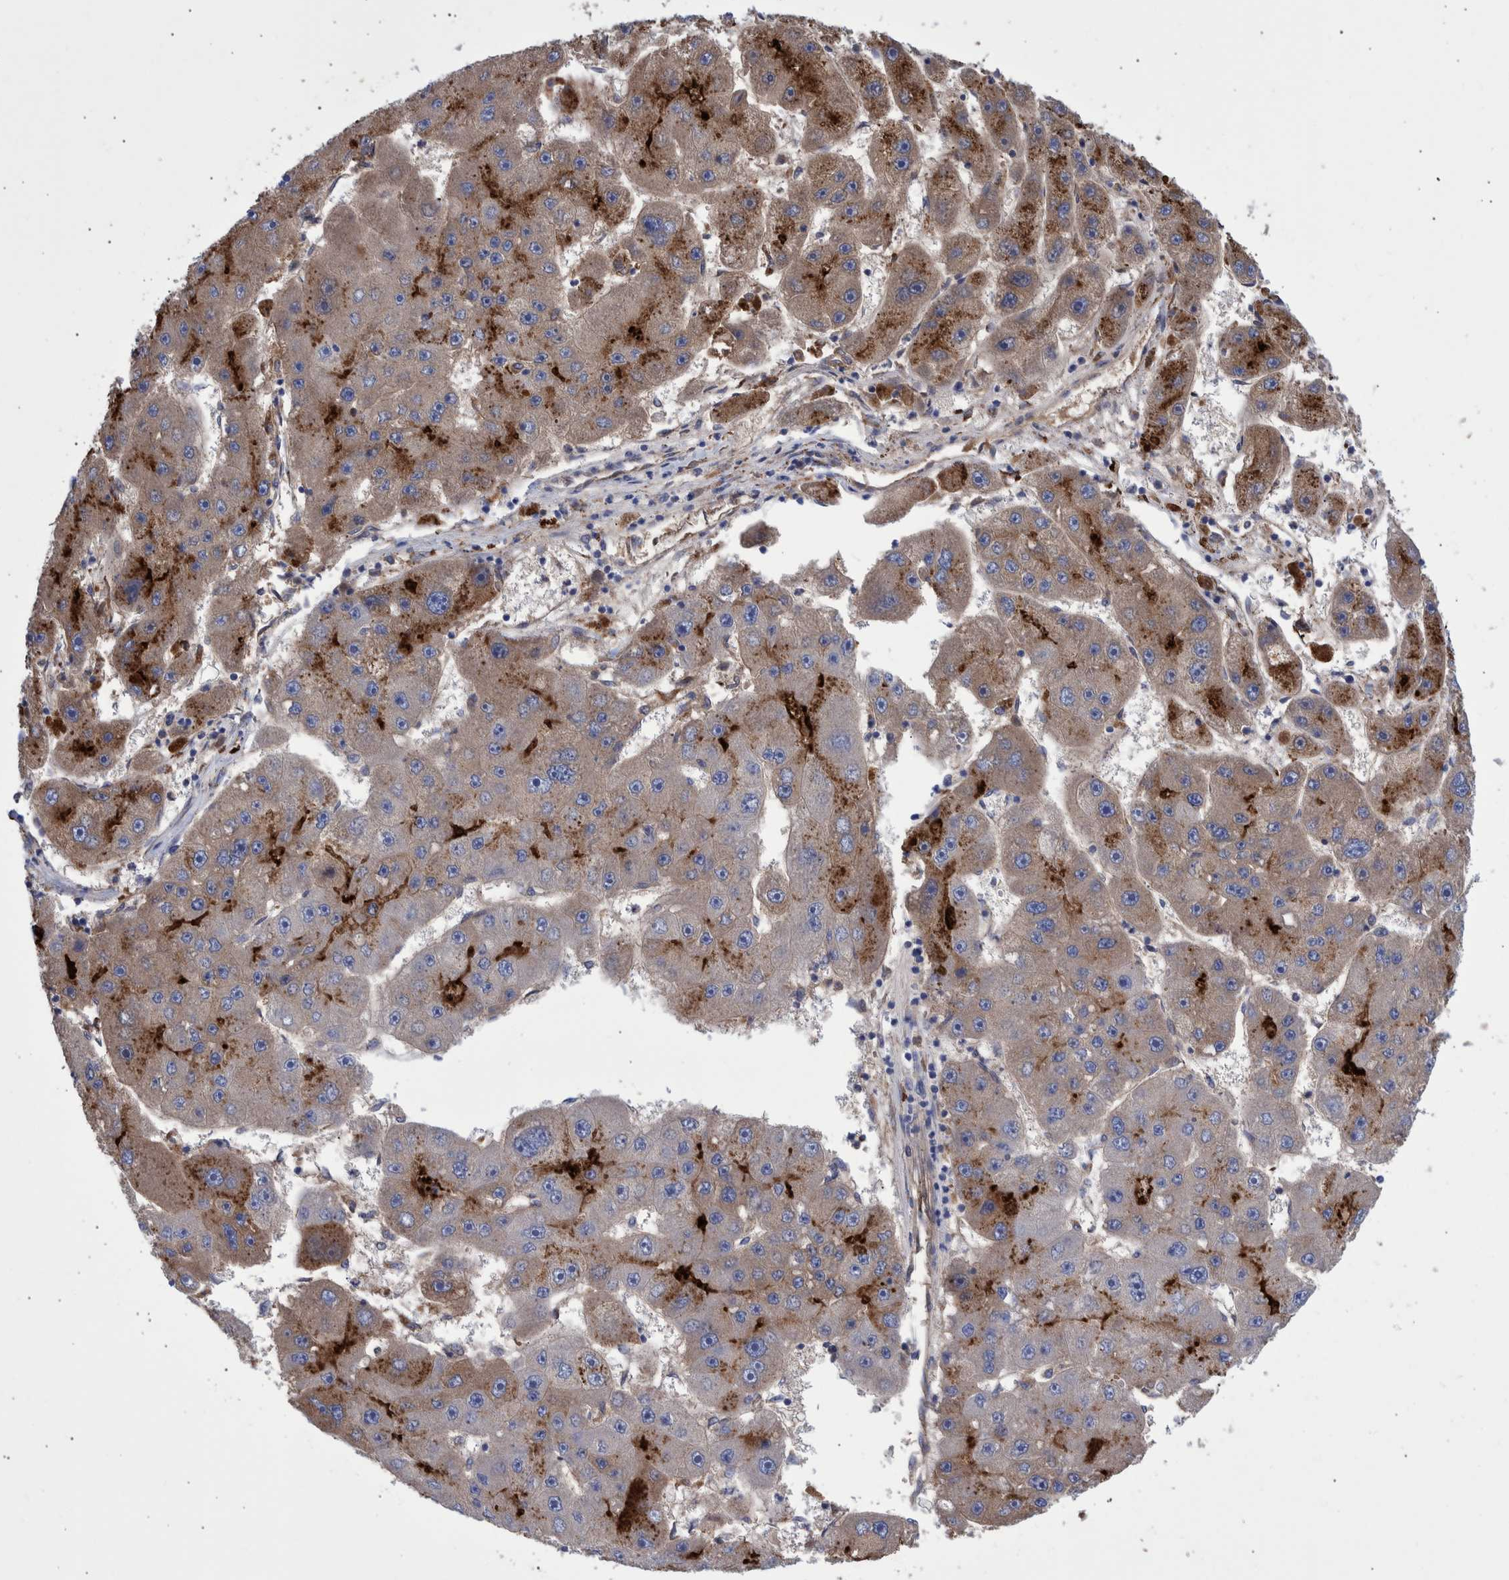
{"staining": {"intensity": "weak", "quantity": "25%-75%", "location": "cytoplasmic/membranous"}, "tissue": "liver cancer", "cell_type": "Tumor cells", "image_type": "cancer", "snomed": [{"axis": "morphology", "description": "Carcinoma, Hepatocellular, NOS"}, {"axis": "topography", "description": "Liver"}], "caption": "Protein expression analysis of hepatocellular carcinoma (liver) reveals weak cytoplasmic/membranous positivity in about 25%-75% of tumor cells.", "gene": "DLL4", "patient": {"sex": "female", "age": 61}}